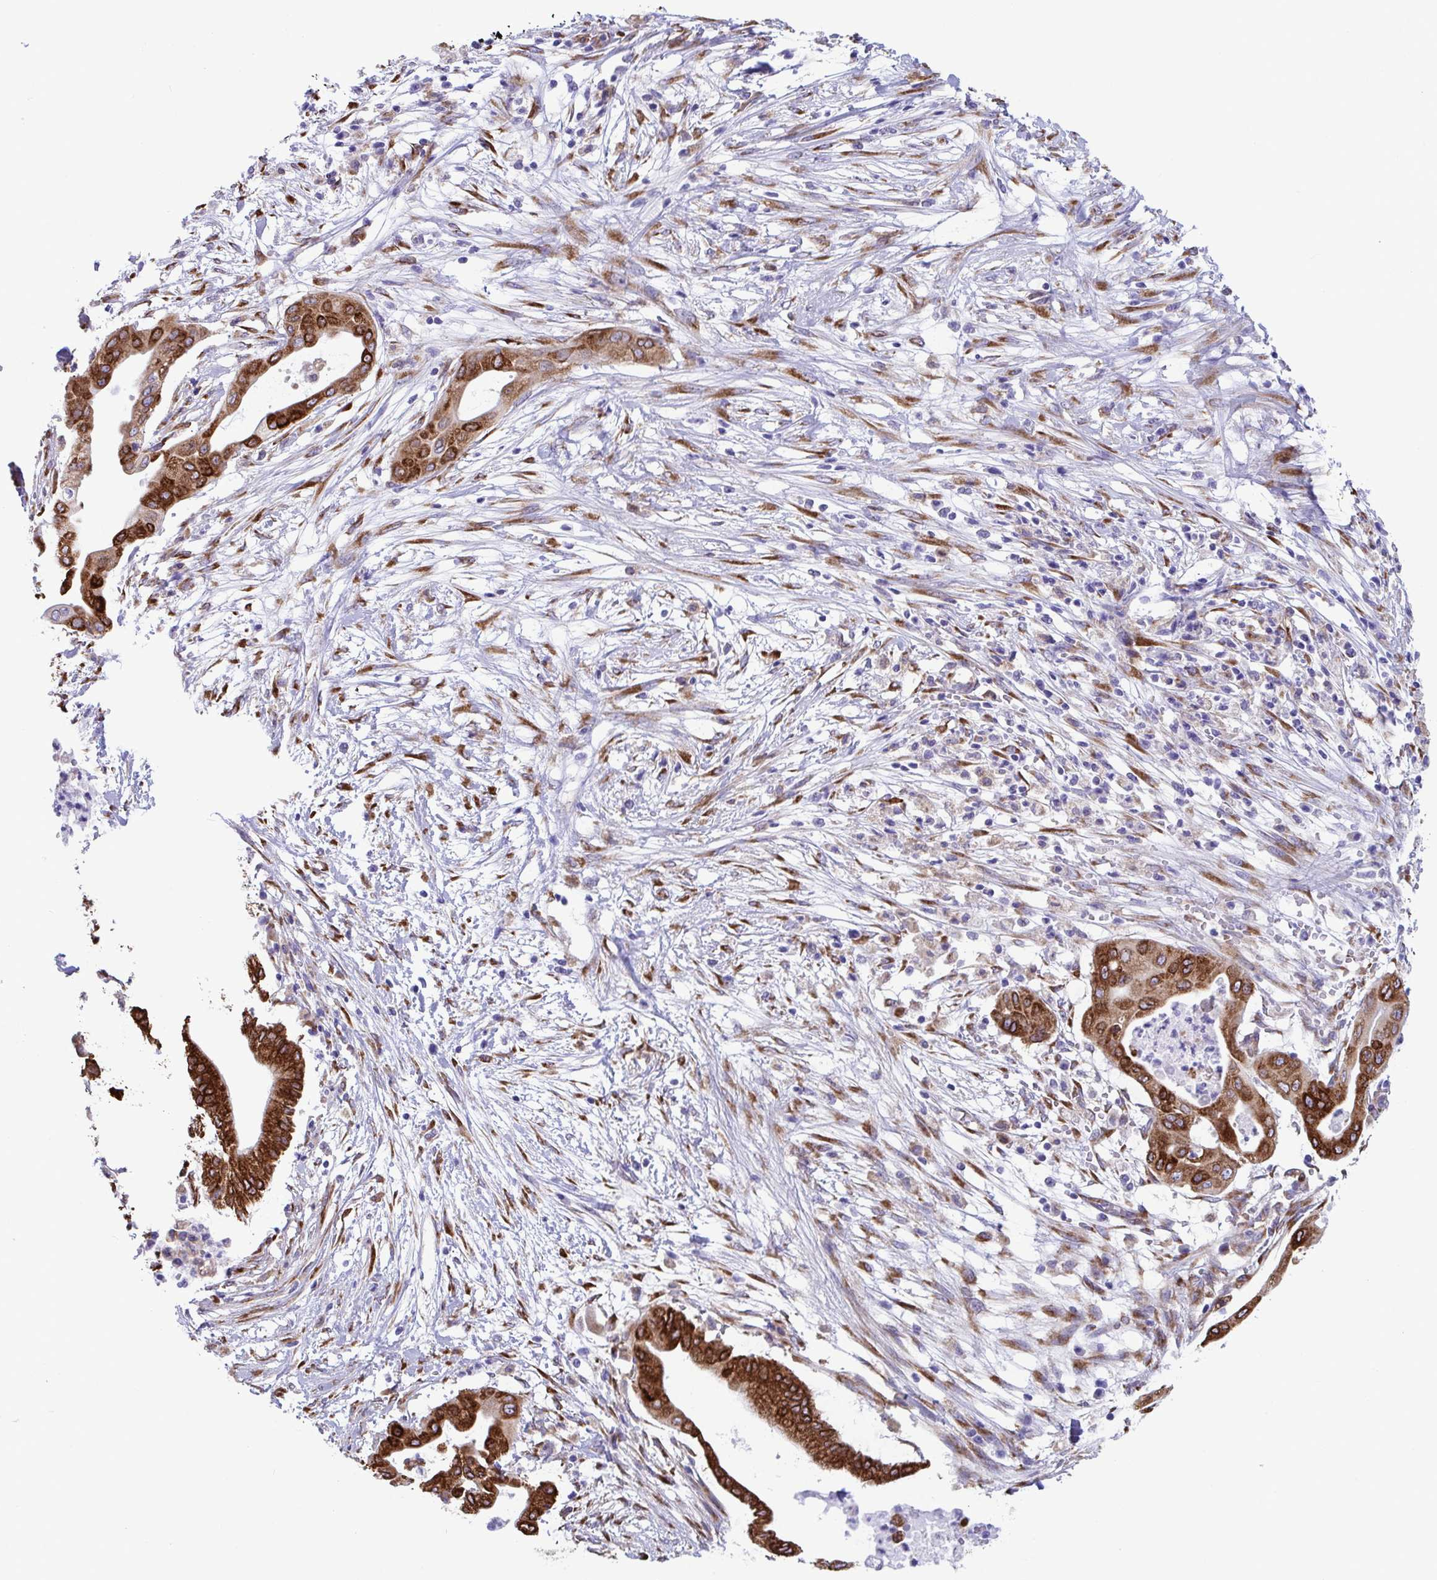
{"staining": {"intensity": "strong", "quantity": ">75%", "location": "cytoplasmic/membranous"}, "tissue": "pancreatic cancer", "cell_type": "Tumor cells", "image_type": "cancer", "snomed": [{"axis": "morphology", "description": "Adenocarcinoma, NOS"}, {"axis": "topography", "description": "Pancreas"}], "caption": "The micrograph shows immunohistochemical staining of pancreatic adenocarcinoma. There is strong cytoplasmic/membranous staining is appreciated in about >75% of tumor cells.", "gene": "ASPH", "patient": {"sex": "male", "age": 68}}